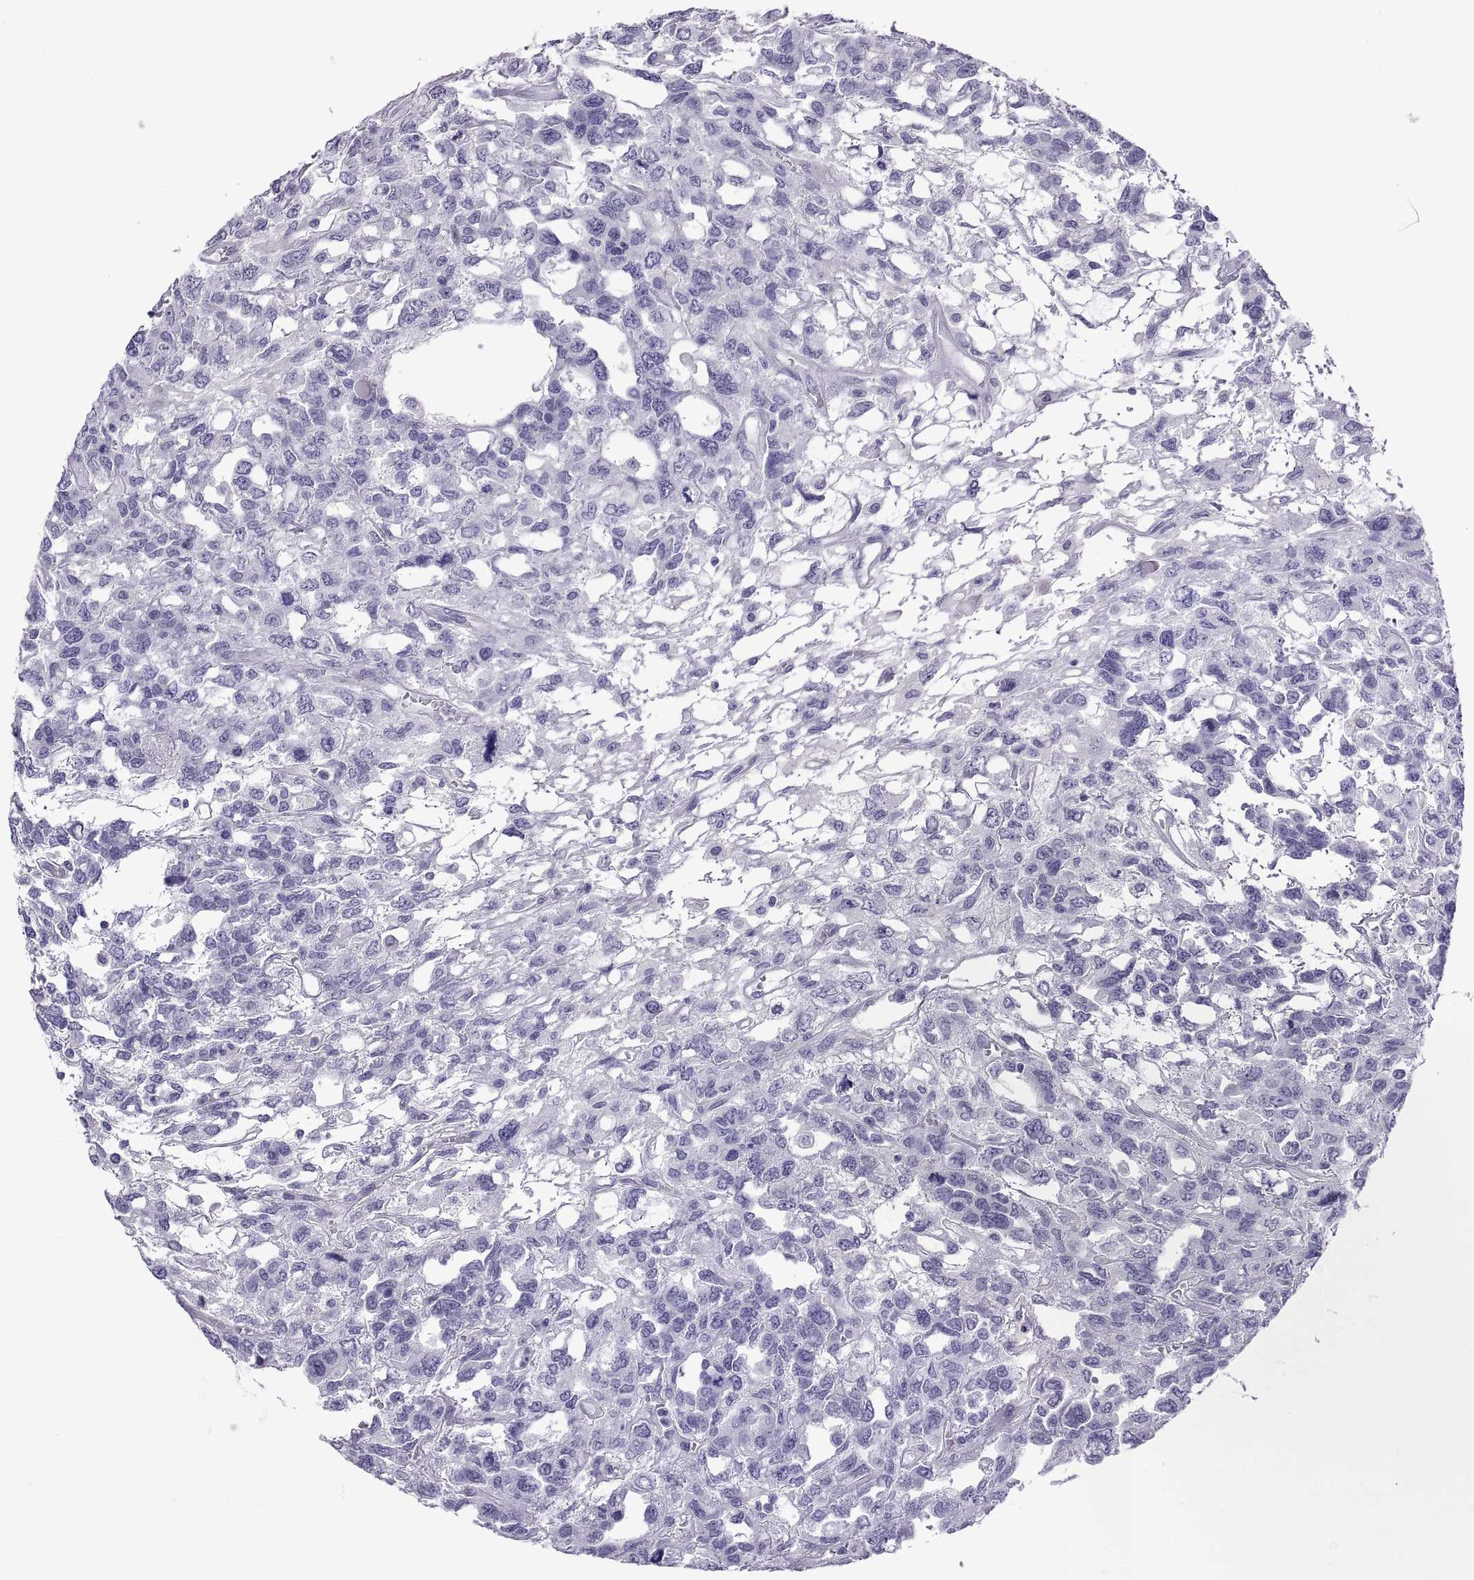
{"staining": {"intensity": "negative", "quantity": "none", "location": "none"}, "tissue": "testis cancer", "cell_type": "Tumor cells", "image_type": "cancer", "snomed": [{"axis": "morphology", "description": "Seminoma, NOS"}, {"axis": "topography", "description": "Testis"}], "caption": "Human testis cancer (seminoma) stained for a protein using immunohistochemistry reveals no expression in tumor cells.", "gene": "SPDYE1", "patient": {"sex": "male", "age": 52}}